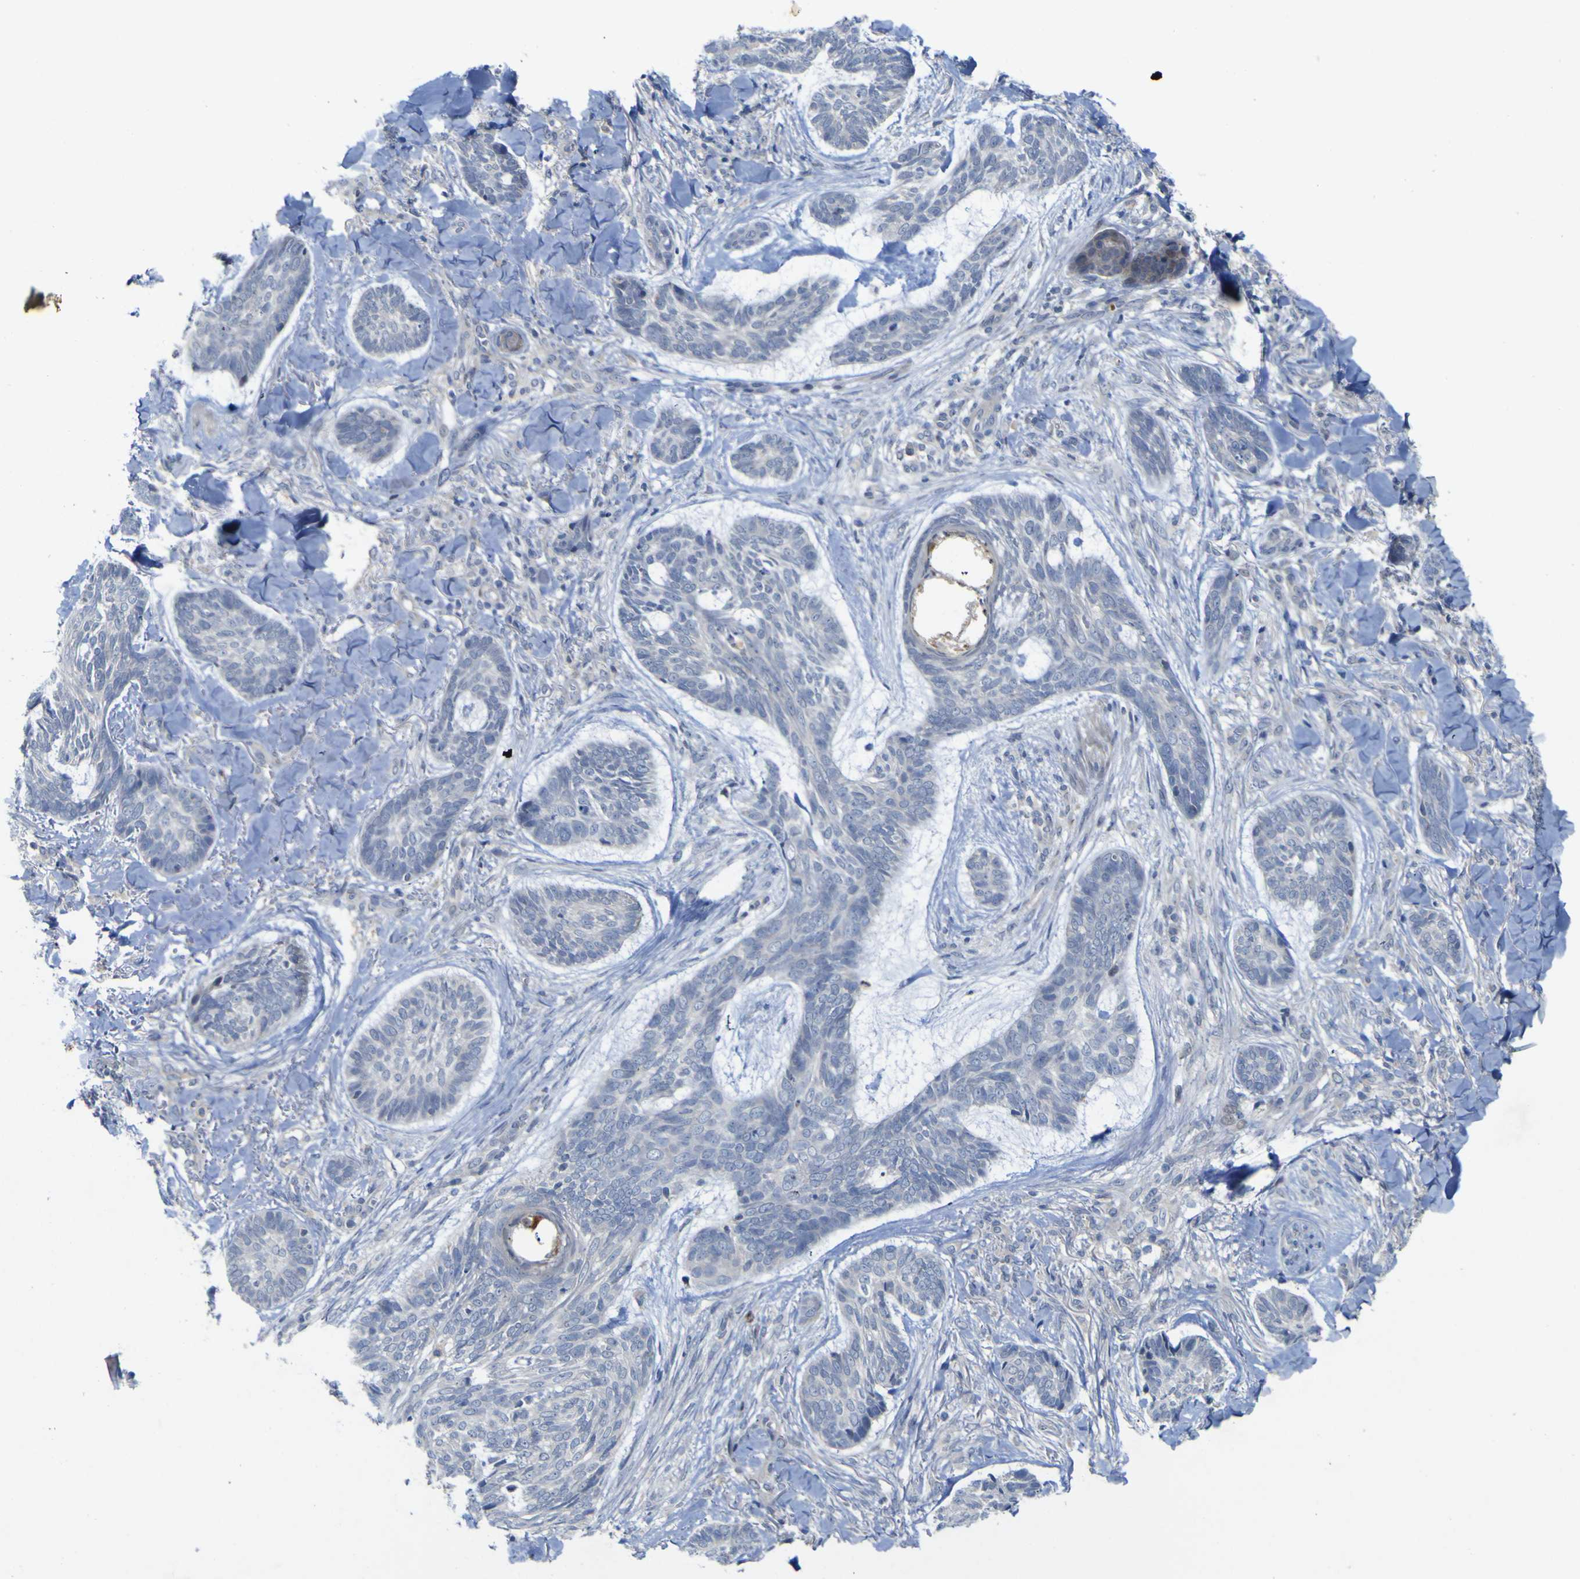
{"staining": {"intensity": "negative", "quantity": "none", "location": "none"}, "tissue": "skin cancer", "cell_type": "Tumor cells", "image_type": "cancer", "snomed": [{"axis": "morphology", "description": "Basal cell carcinoma"}, {"axis": "topography", "description": "Skin"}], "caption": "DAB immunohistochemical staining of skin basal cell carcinoma reveals no significant positivity in tumor cells.", "gene": "NAV1", "patient": {"sex": "male", "age": 43}}